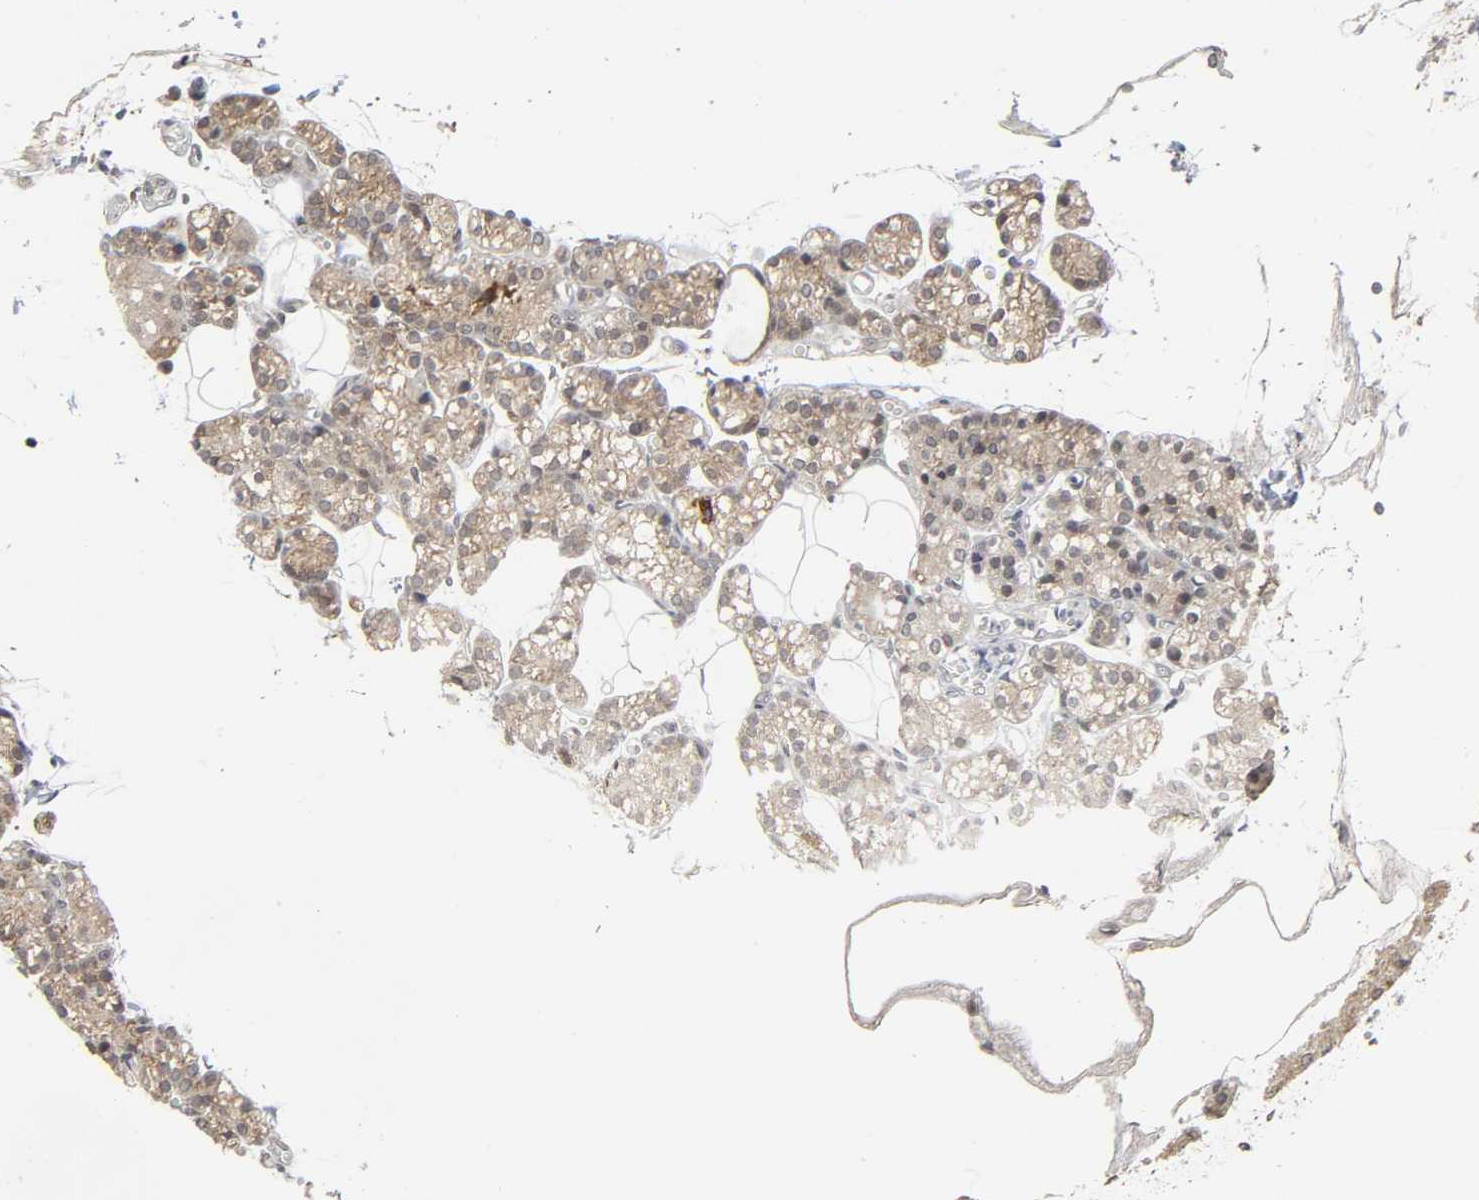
{"staining": {"intensity": "strong", "quantity": ">75%", "location": "cytoplasmic/membranous"}, "tissue": "parathyroid gland", "cell_type": "Glandular cells", "image_type": "normal", "snomed": [{"axis": "morphology", "description": "Normal tissue, NOS"}, {"axis": "topography", "description": "Parathyroid gland"}], "caption": "Protein expression by immunohistochemistry (IHC) reveals strong cytoplasmic/membranous staining in approximately >75% of glandular cells in unremarkable parathyroid gland.", "gene": "MUC1", "patient": {"sex": "female", "age": 60}}